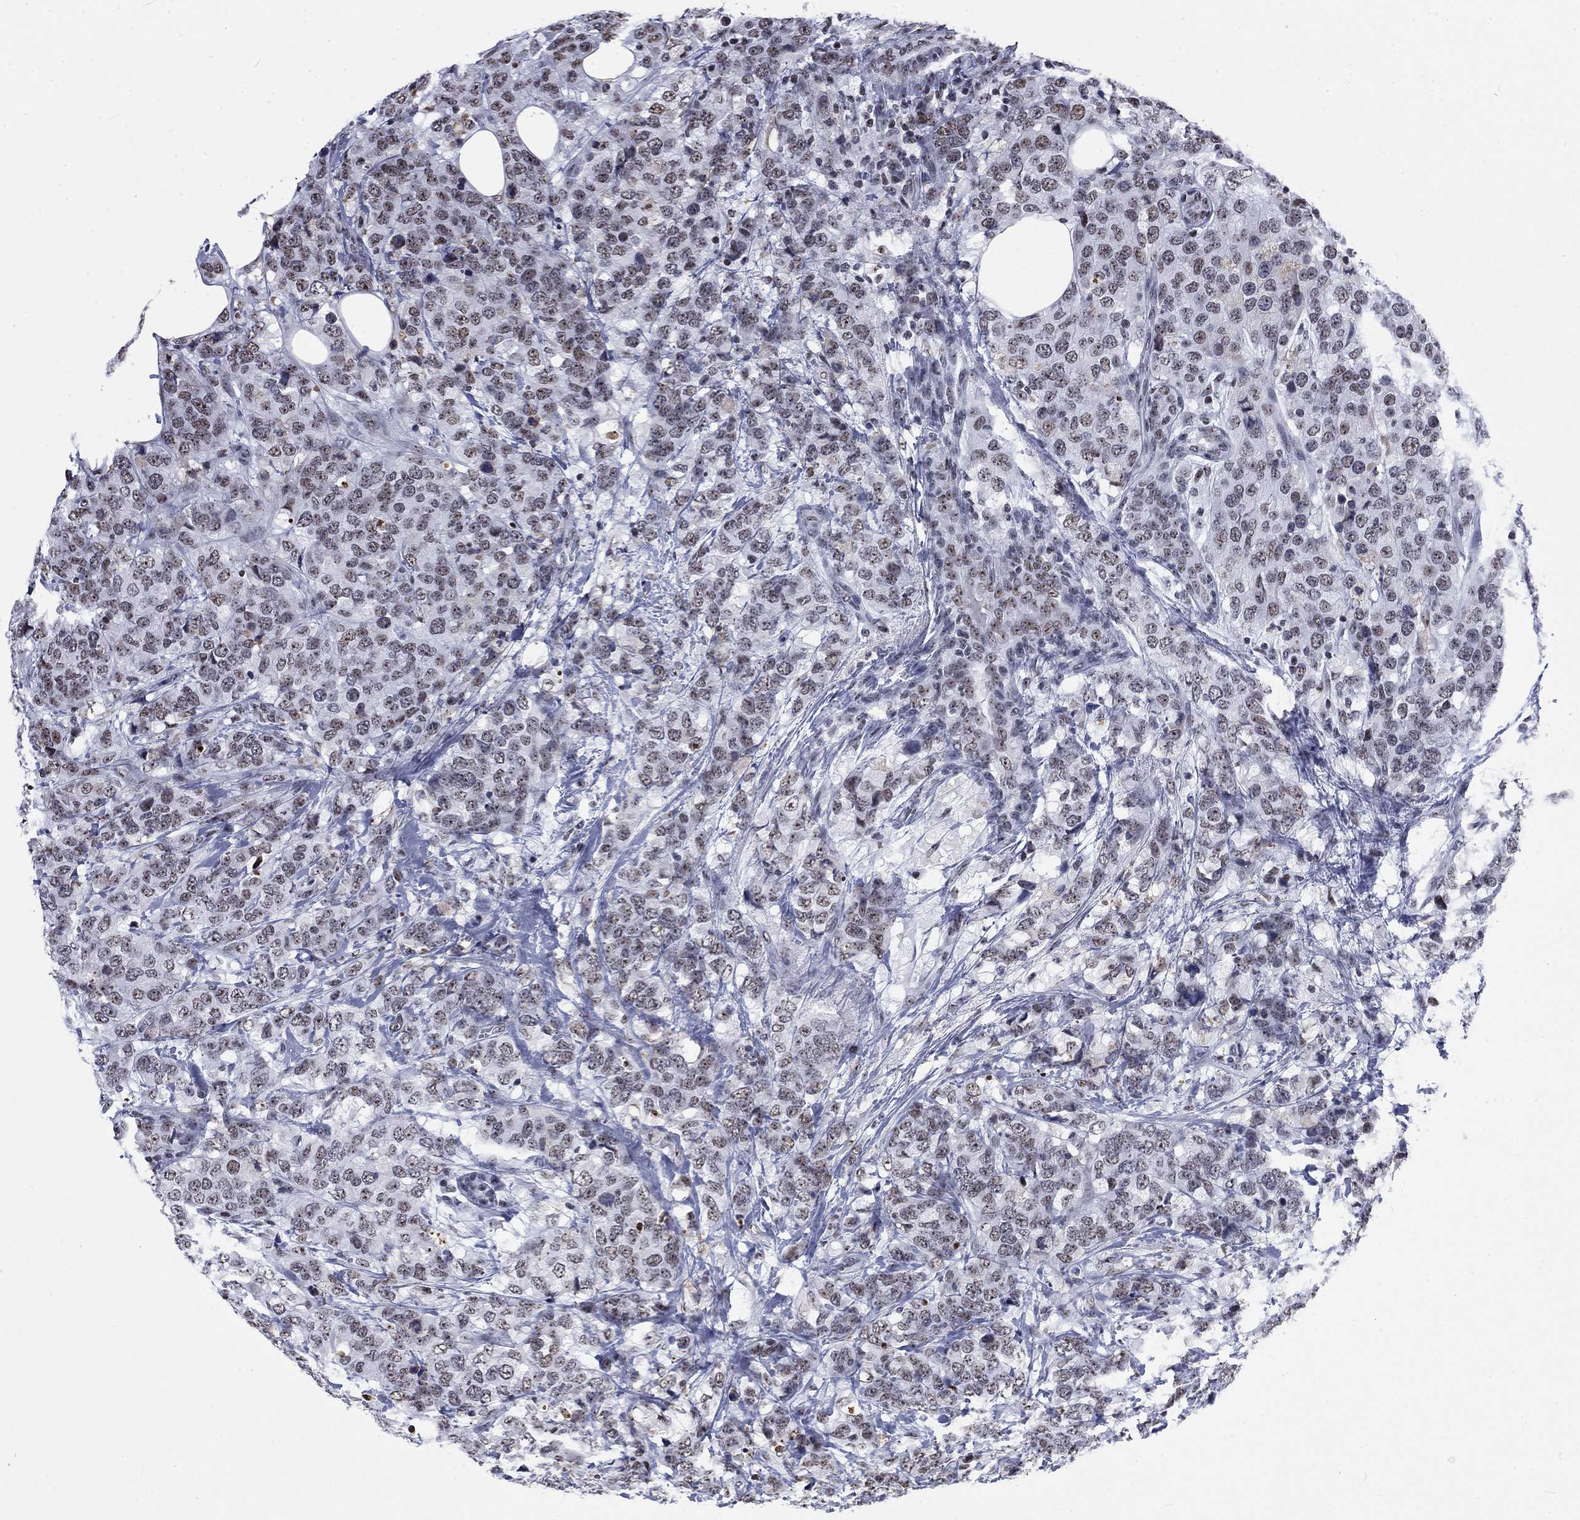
{"staining": {"intensity": "weak", "quantity": "25%-75%", "location": "nuclear"}, "tissue": "breast cancer", "cell_type": "Tumor cells", "image_type": "cancer", "snomed": [{"axis": "morphology", "description": "Lobular carcinoma"}, {"axis": "topography", "description": "Breast"}], "caption": "Approximately 25%-75% of tumor cells in human breast cancer (lobular carcinoma) show weak nuclear protein expression as visualized by brown immunohistochemical staining.", "gene": "CSRNP3", "patient": {"sex": "female", "age": 59}}